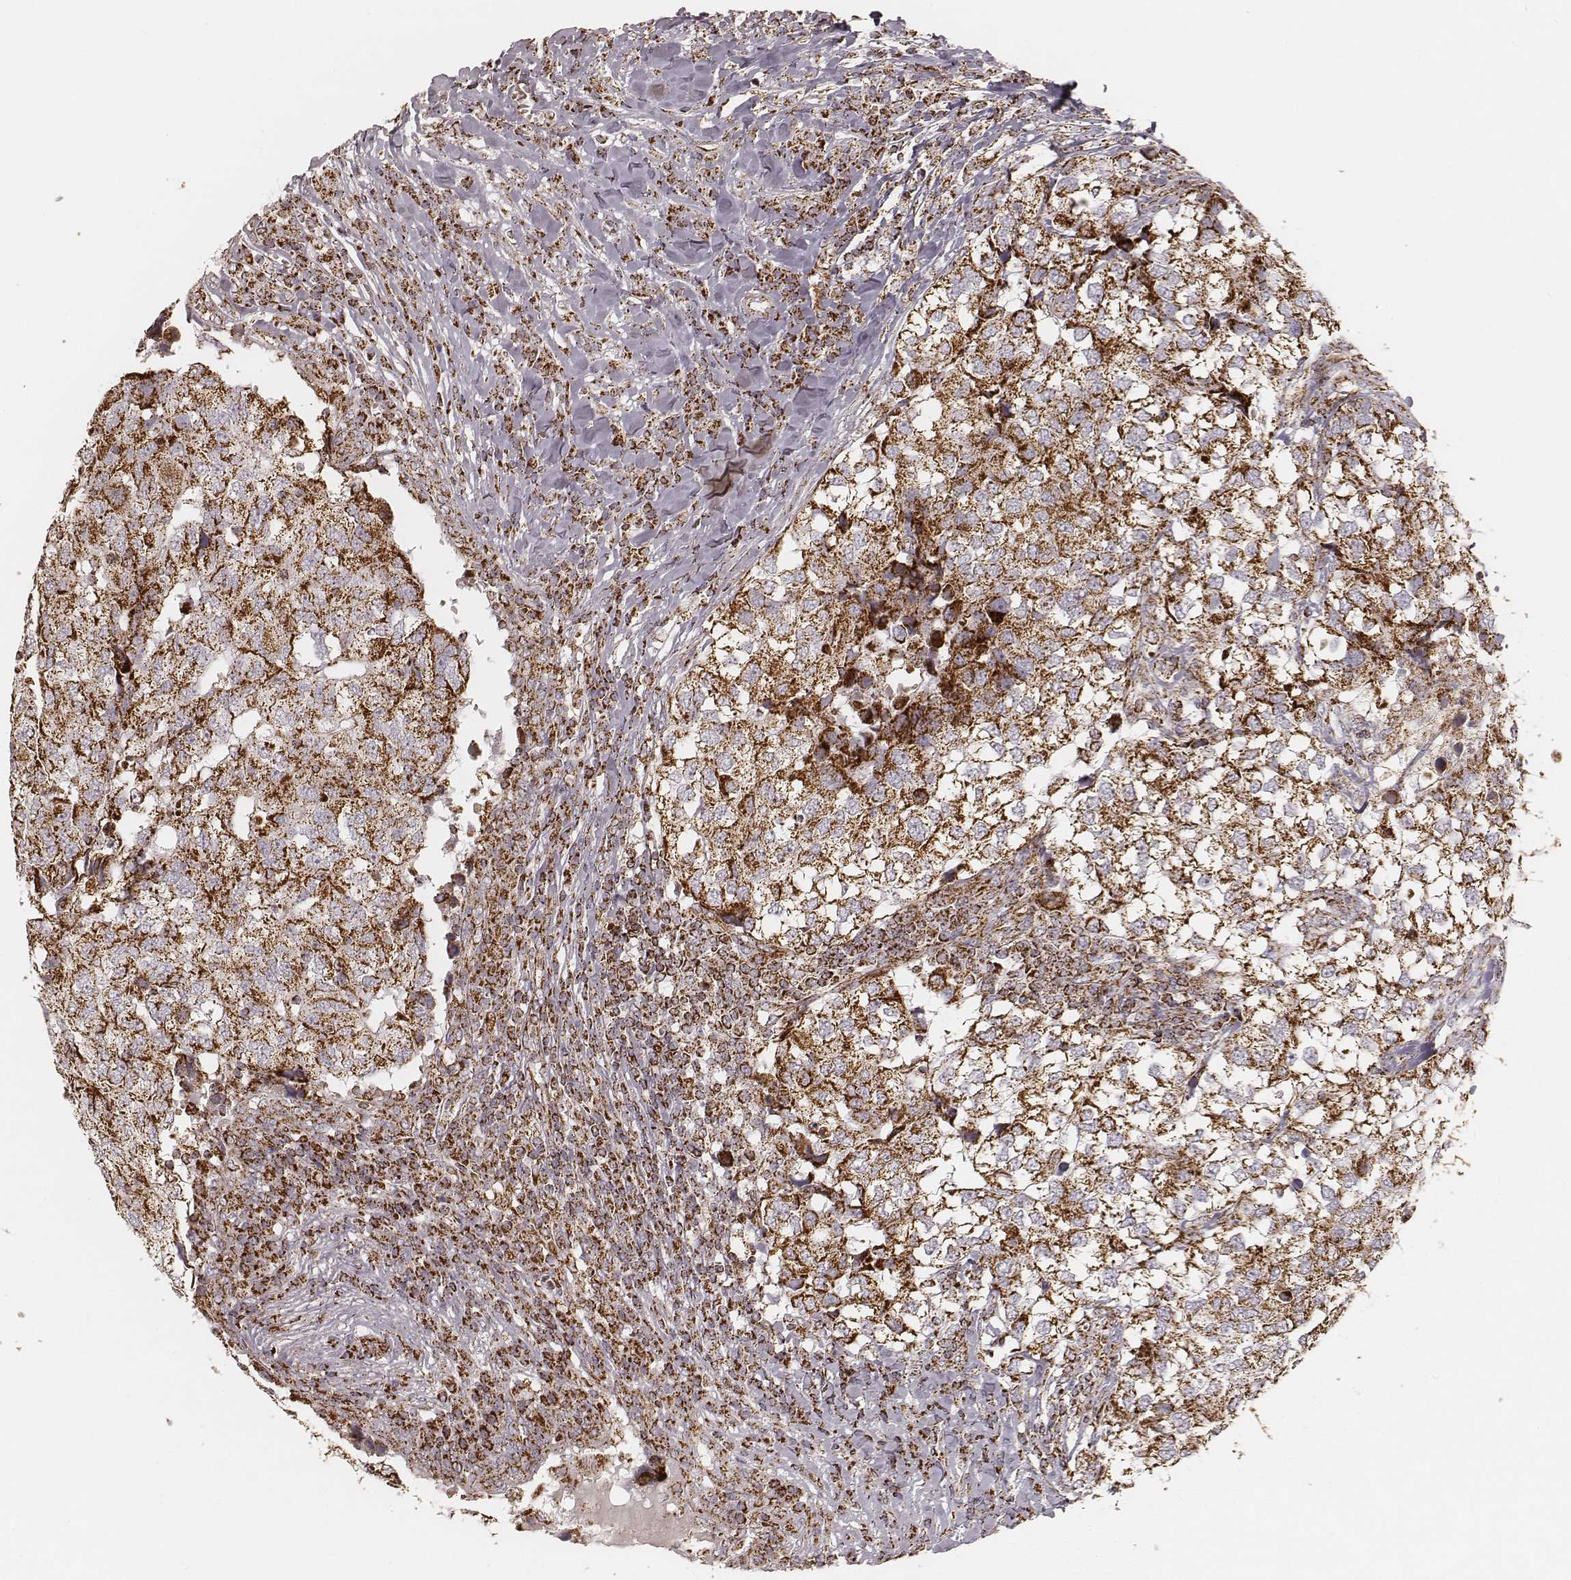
{"staining": {"intensity": "strong", "quantity": ">75%", "location": "cytoplasmic/membranous"}, "tissue": "breast cancer", "cell_type": "Tumor cells", "image_type": "cancer", "snomed": [{"axis": "morphology", "description": "Duct carcinoma"}, {"axis": "topography", "description": "Breast"}], "caption": "Human breast cancer stained with a protein marker displays strong staining in tumor cells.", "gene": "CS", "patient": {"sex": "female", "age": 30}}